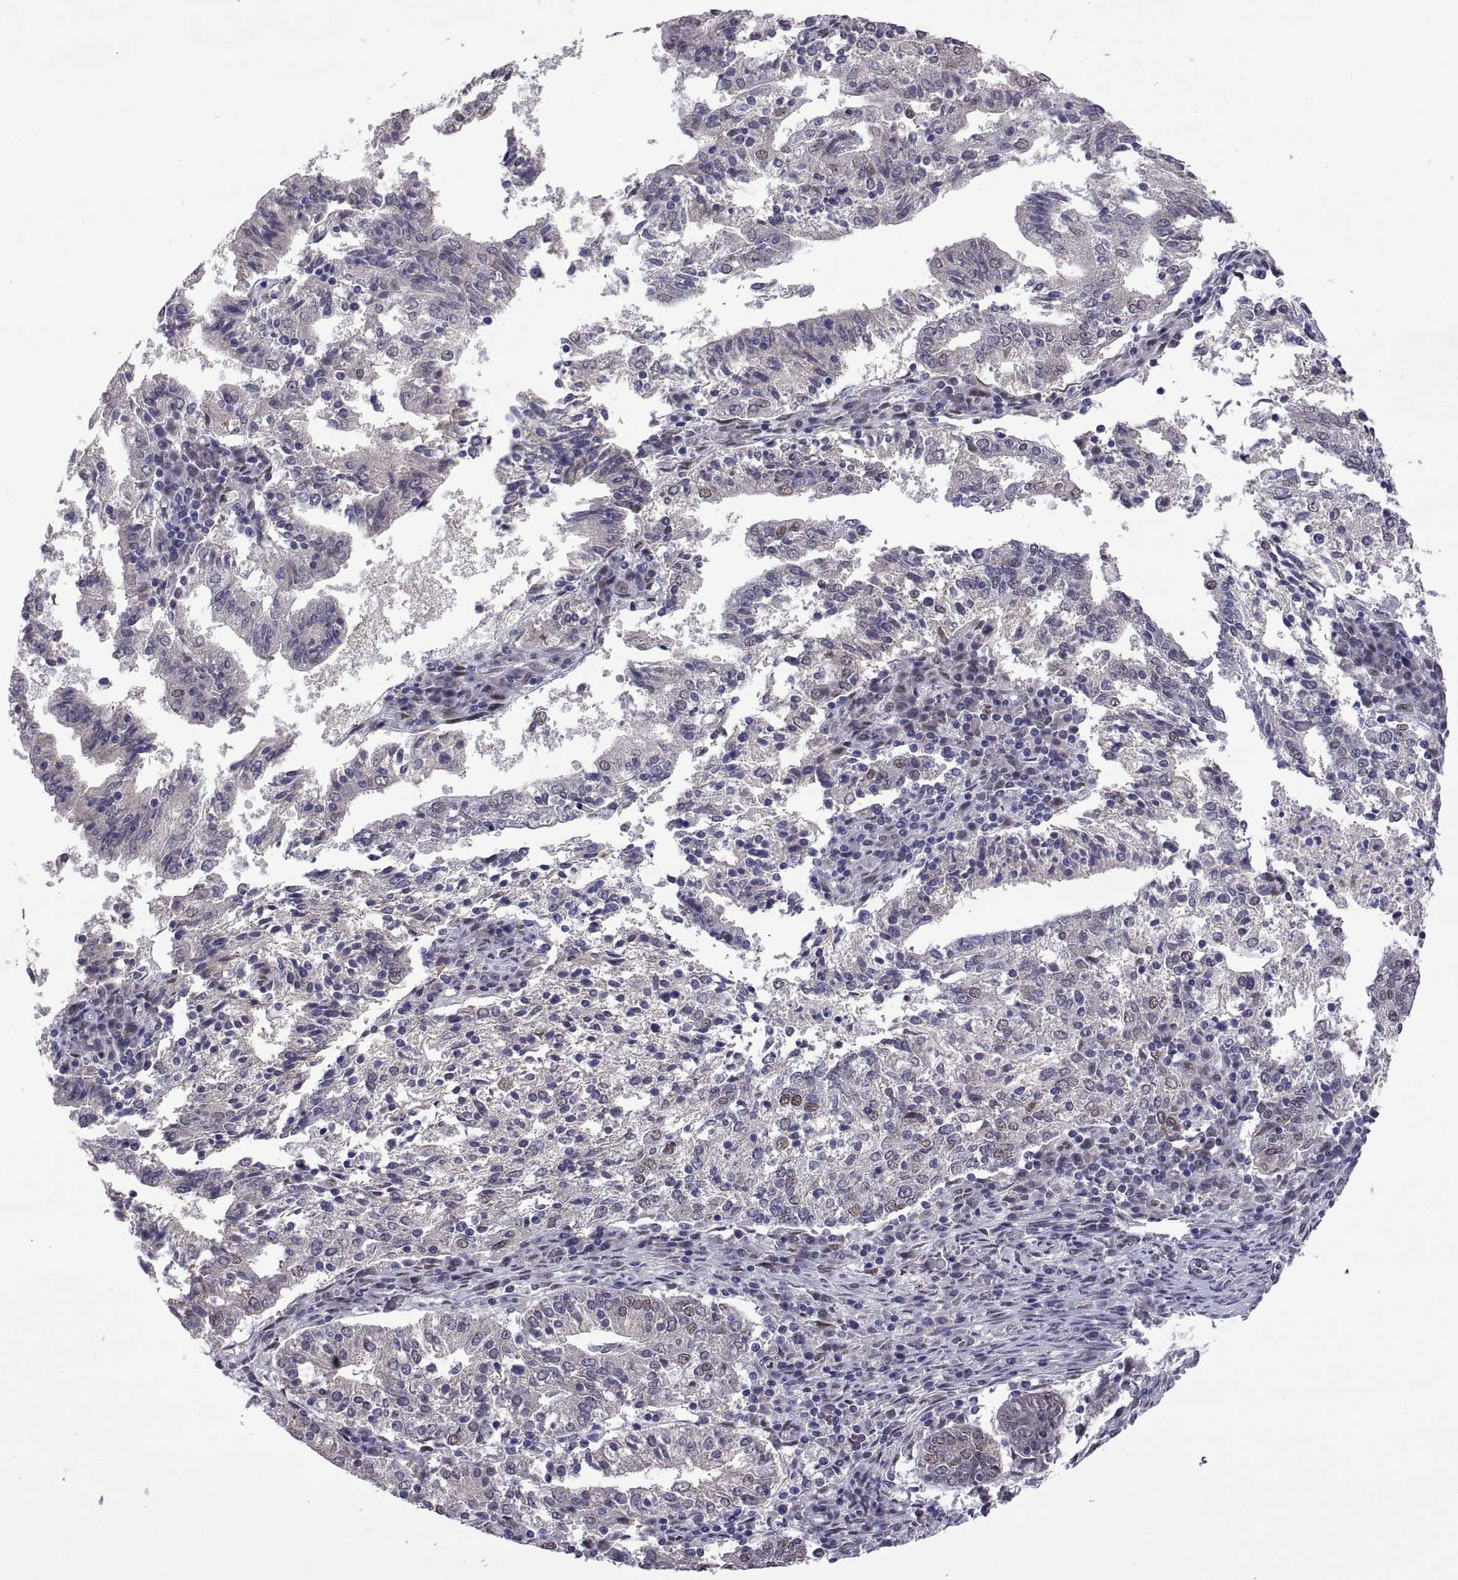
{"staining": {"intensity": "negative", "quantity": "none", "location": "none"}, "tissue": "endometrial cancer", "cell_type": "Tumor cells", "image_type": "cancer", "snomed": [{"axis": "morphology", "description": "Adenocarcinoma, NOS"}, {"axis": "topography", "description": "Endometrium"}], "caption": "IHC histopathology image of neoplastic tissue: endometrial cancer stained with DAB displays no significant protein positivity in tumor cells.", "gene": "NR4A1", "patient": {"sex": "female", "age": 82}}